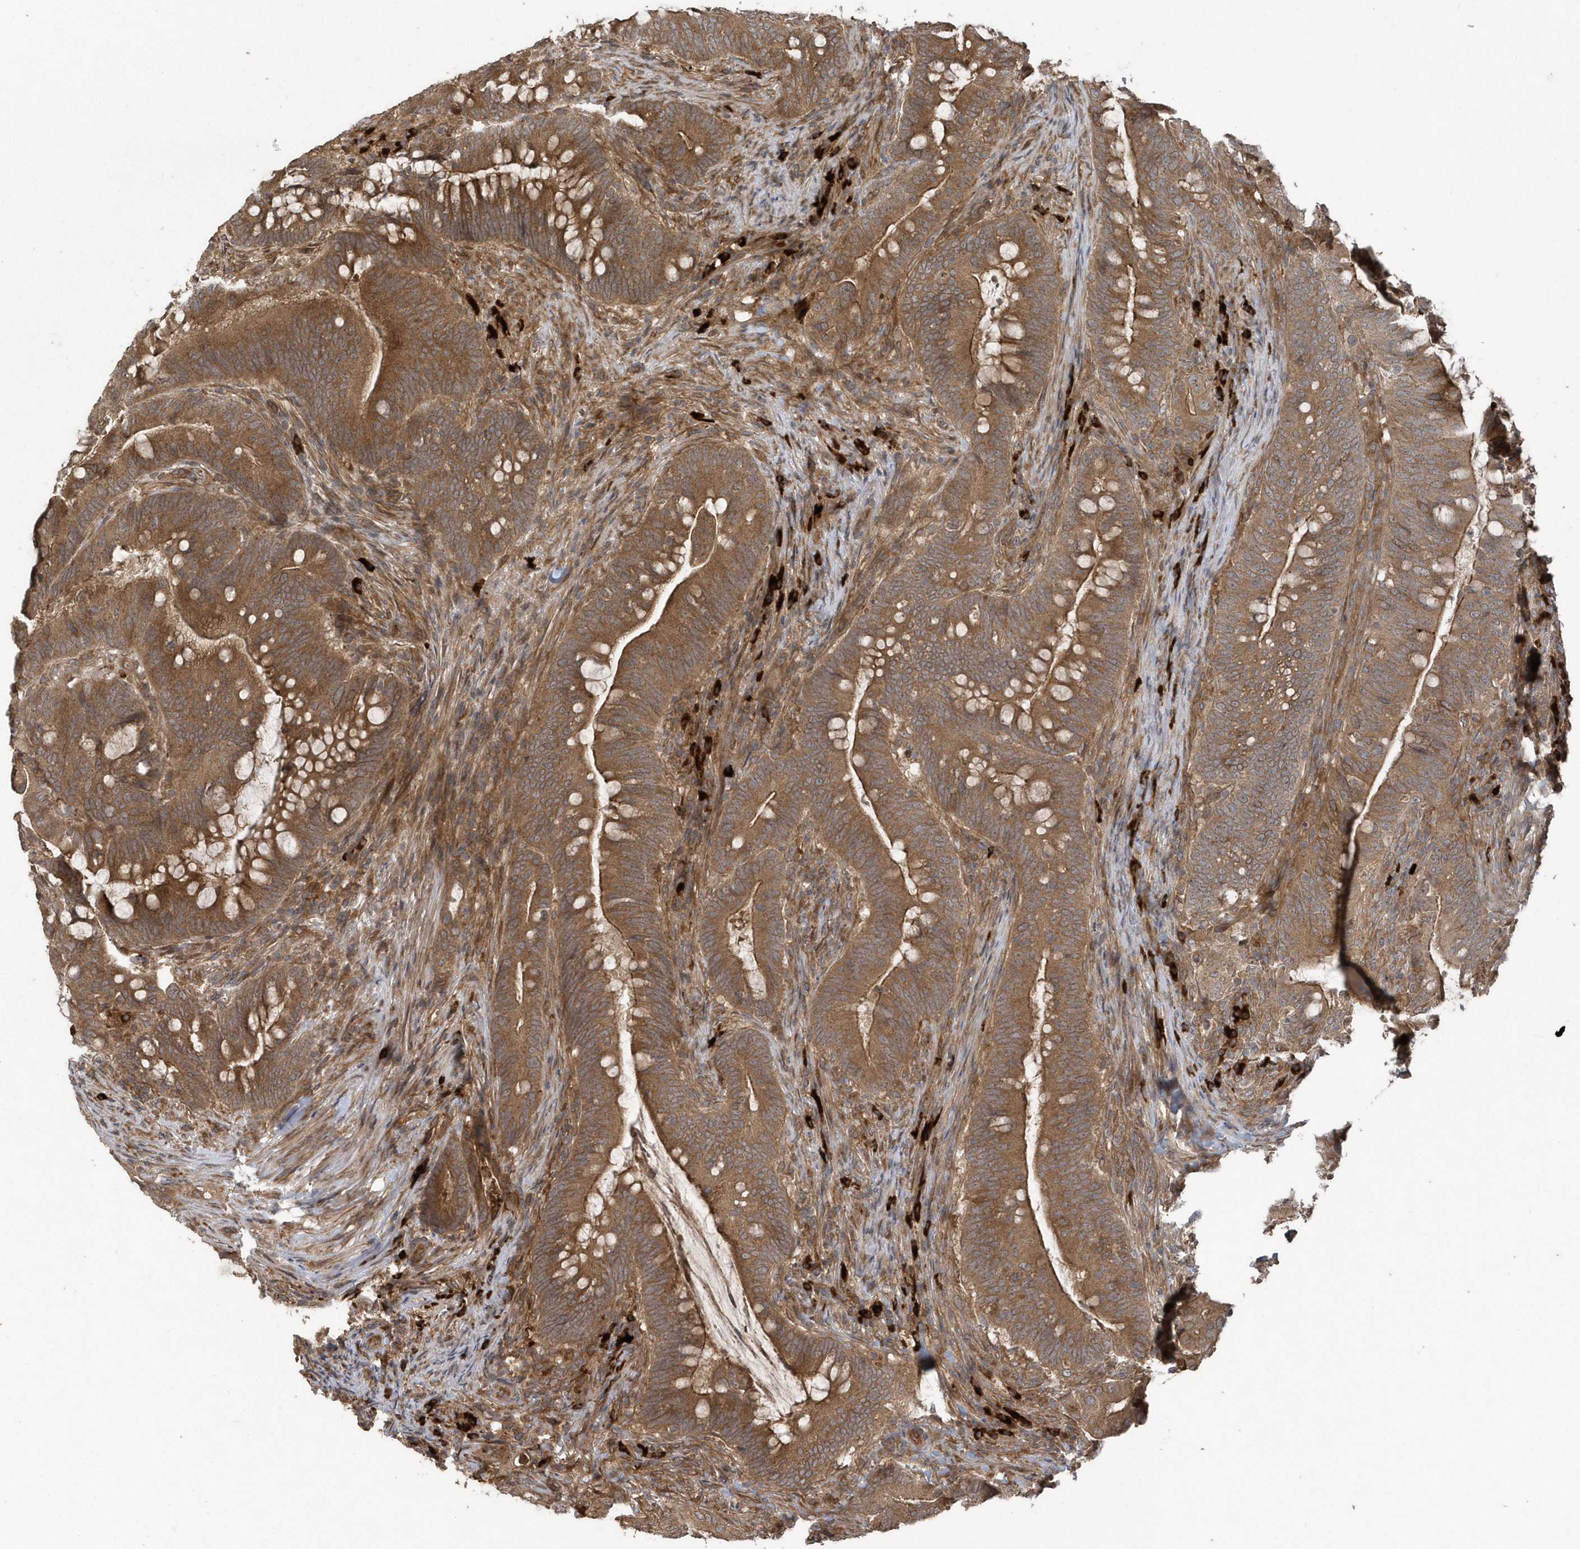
{"staining": {"intensity": "moderate", "quantity": ">75%", "location": "cytoplasmic/membranous"}, "tissue": "colorectal cancer", "cell_type": "Tumor cells", "image_type": "cancer", "snomed": [{"axis": "morphology", "description": "Adenocarcinoma, NOS"}, {"axis": "topography", "description": "Colon"}], "caption": "IHC staining of colorectal adenocarcinoma, which demonstrates medium levels of moderate cytoplasmic/membranous staining in approximately >75% of tumor cells indicating moderate cytoplasmic/membranous protein expression. The staining was performed using DAB (3,3'-diaminobenzidine) (brown) for protein detection and nuclei were counterstained in hematoxylin (blue).", "gene": "HERPUD1", "patient": {"sex": "female", "age": 66}}